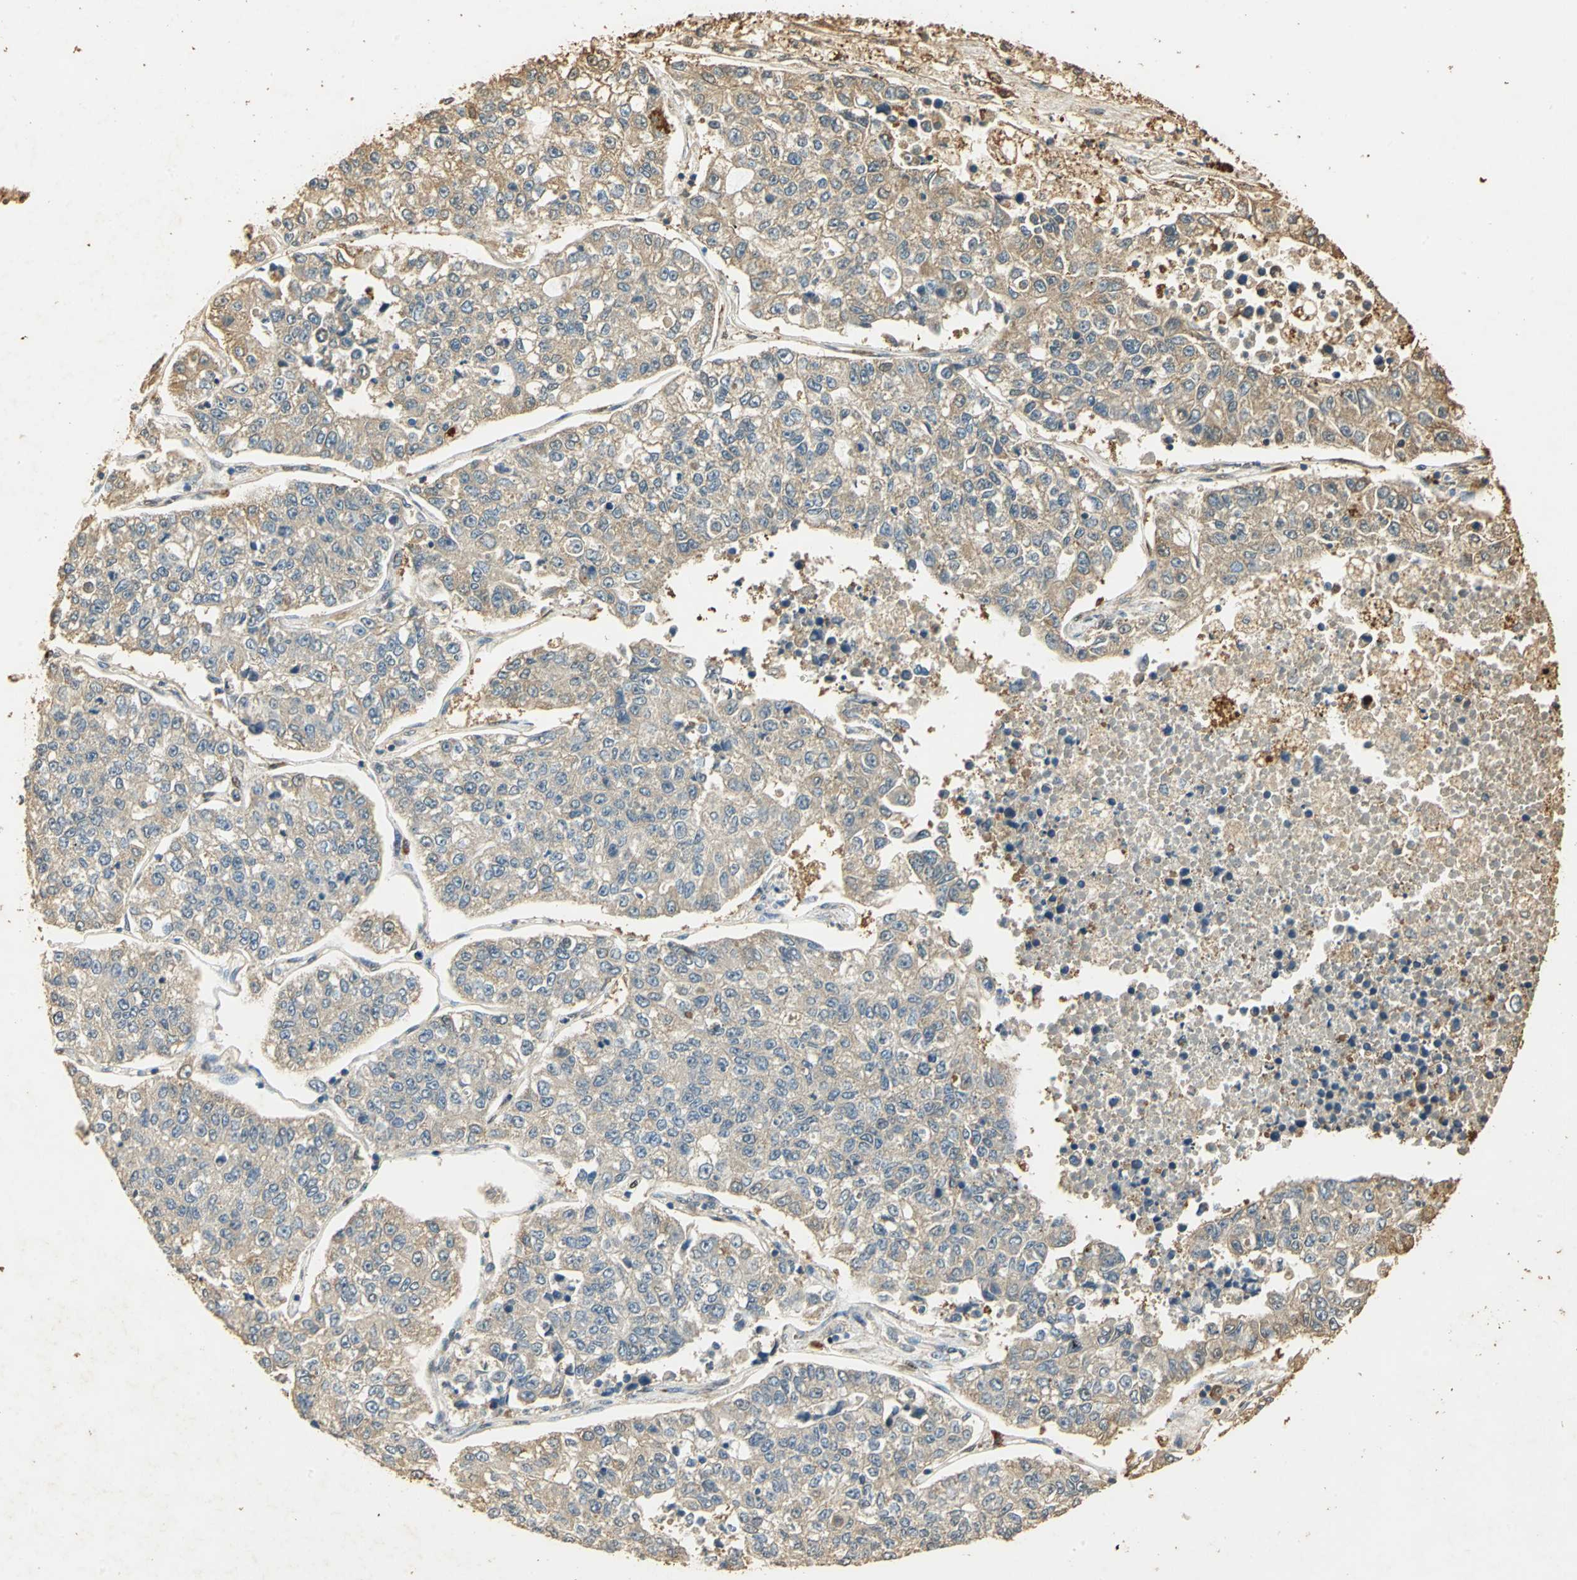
{"staining": {"intensity": "weak", "quantity": ">75%", "location": "cytoplasmic/membranous"}, "tissue": "lung cancer", "cell_type": "Tumor cells", "image_type": "cancer", "snomed": [{"axis": "morphology", "description": "Adenocarcinoma, NOS"}, {"axis": "topography", "description": "Lung"}], "caption": "The histopathology image shows immunohistochemical staining of lung cancer (adenocarcinoma). There is weak cytoplasmic/membranous positivity is appreciated in about >75% of tumor cells. The protein is shown in brown color, while the nuclei are stained blue.", "gene": "GAPDH", "patient": {"sex": "male", "age": 49}}